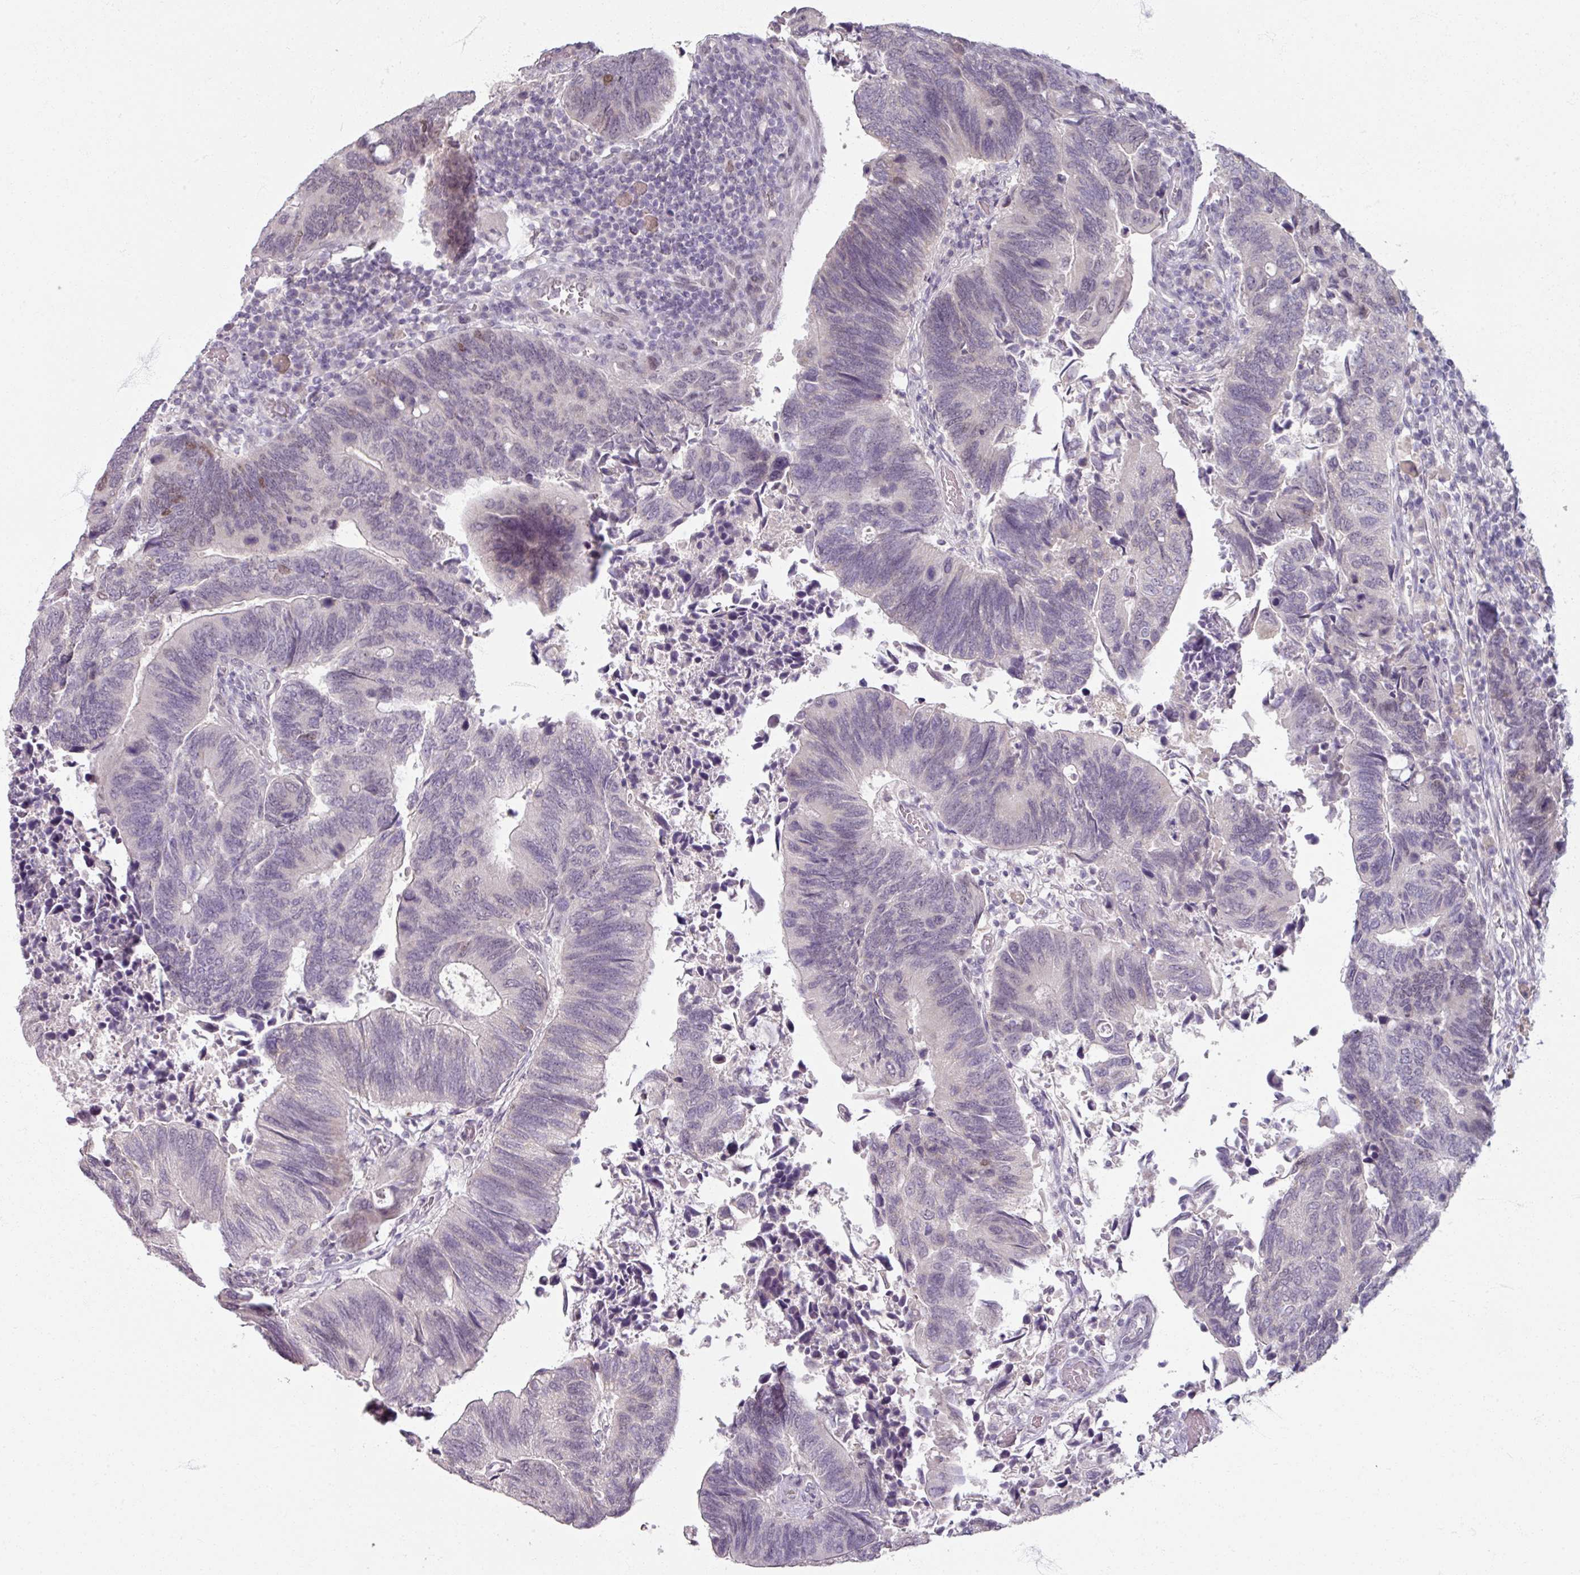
{"staining": {"intensity": "negative", "quantity": "none", "location": "none"}, "tissue": "colorectal cancer", "cell_type": "Tumor cells", "image_type": "cancer", "snomed": [{"axis": "morphology", "description": "Adenocarcinoma, NOS"}, {"axis": "topography", "description": "Colon"}], "caption": "The IHC micrograph has no significant expression in tumor cells of colorectal cancer tissue.", "gene": "SOX11", "patient": {"sex": "male", "age": 87}}